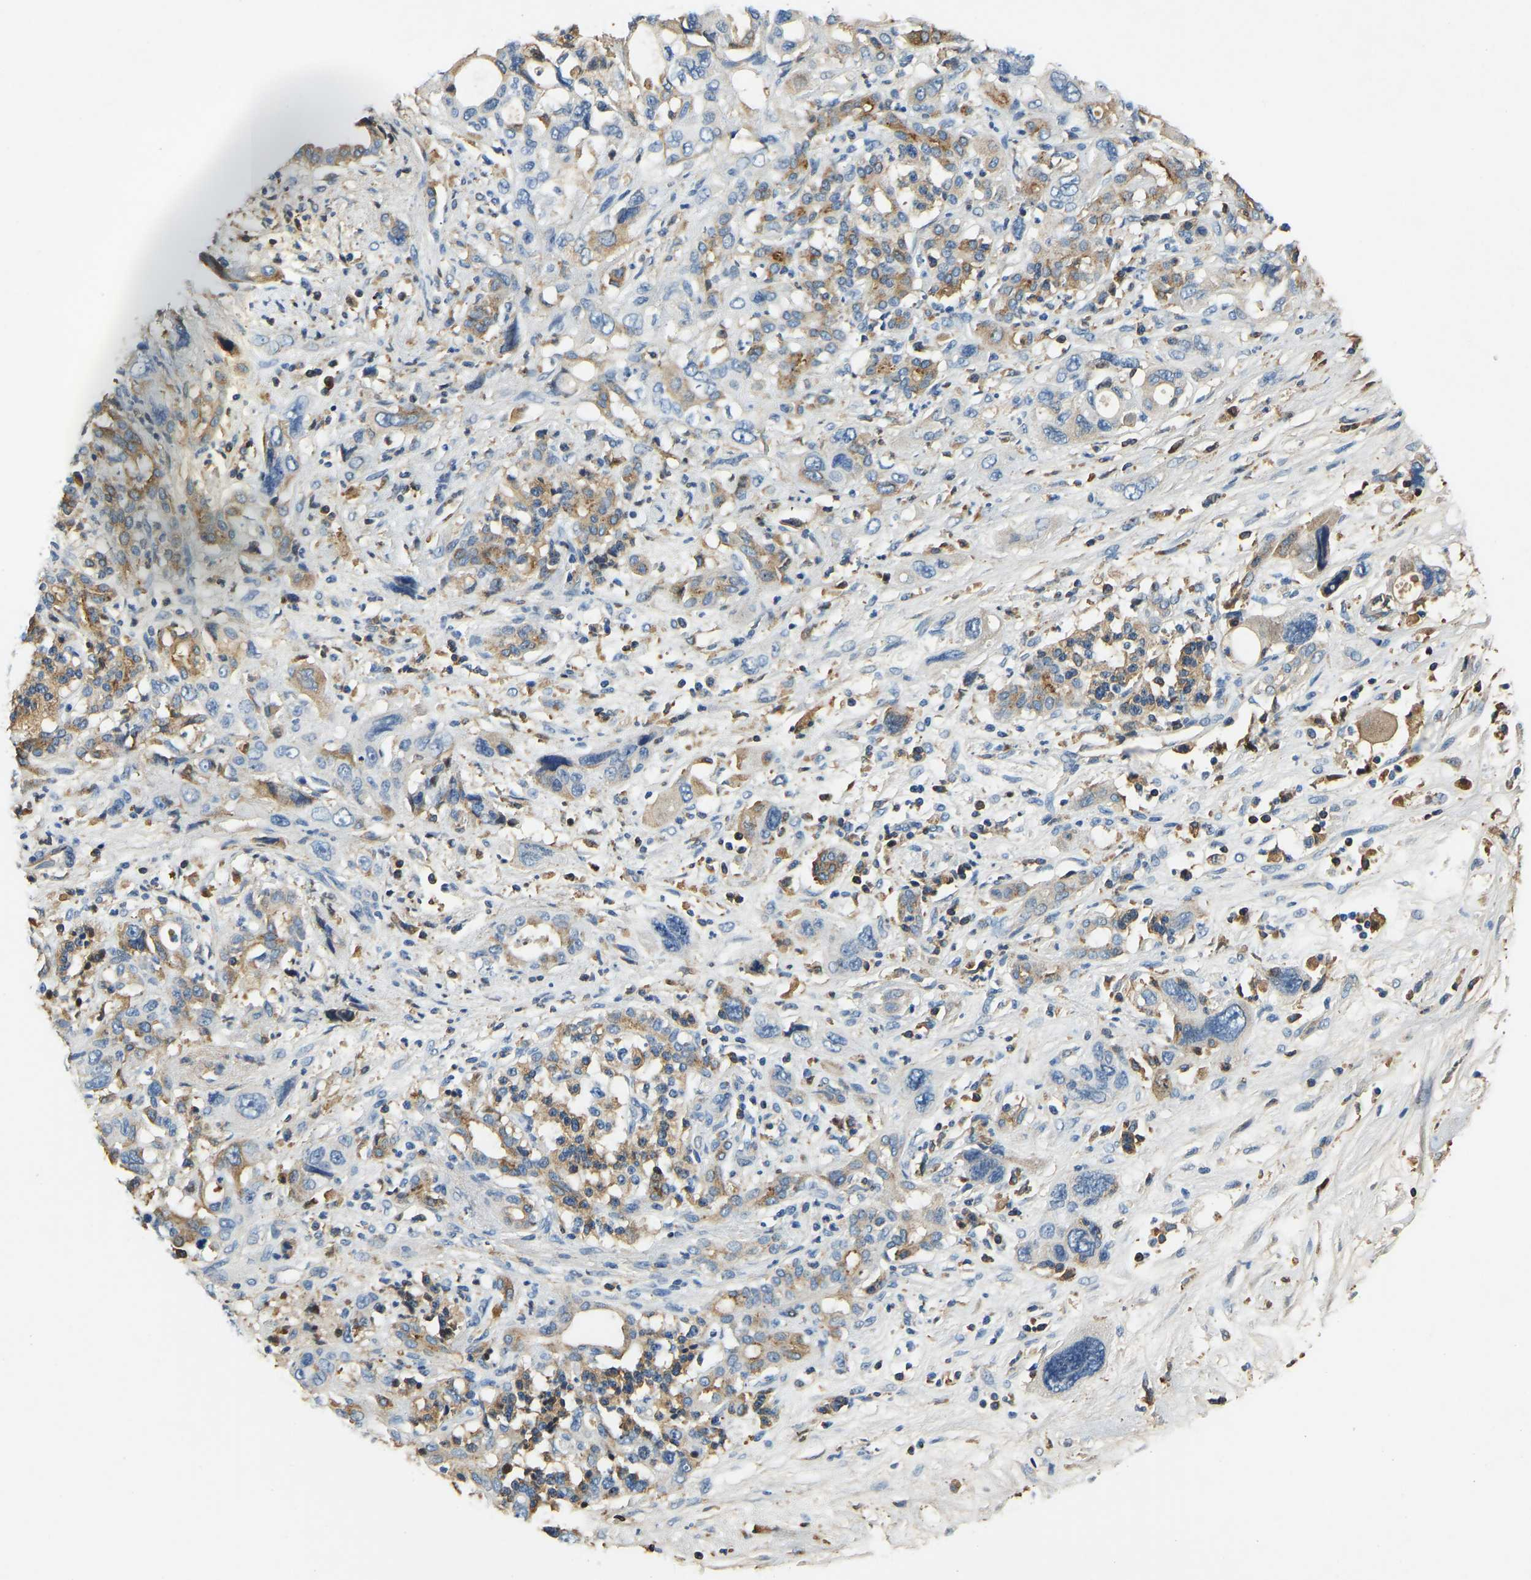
{"staining": {"intensity": "moderate", "quantity": "<25%", "location": "cytoplasmic/membranous"}, "tissue": "pancreatic cancer", "cell_type": "Tumor cells", "image_type": "cancer", "snomed": [{"axis": "morphology", "description": "Adenocarcinoma, NOS"}, {"axis": "topography", "description": "Pancreas"}], "caption": "Immunohistochemical staining of human adenocarcinoma (pancreatic) exhibits low levels of moderate cytoplasmic/membranous protein staining in about <25% of tumor cells.", "gene": "THBS4", "patient": {"sex": "male", "age": 46}}